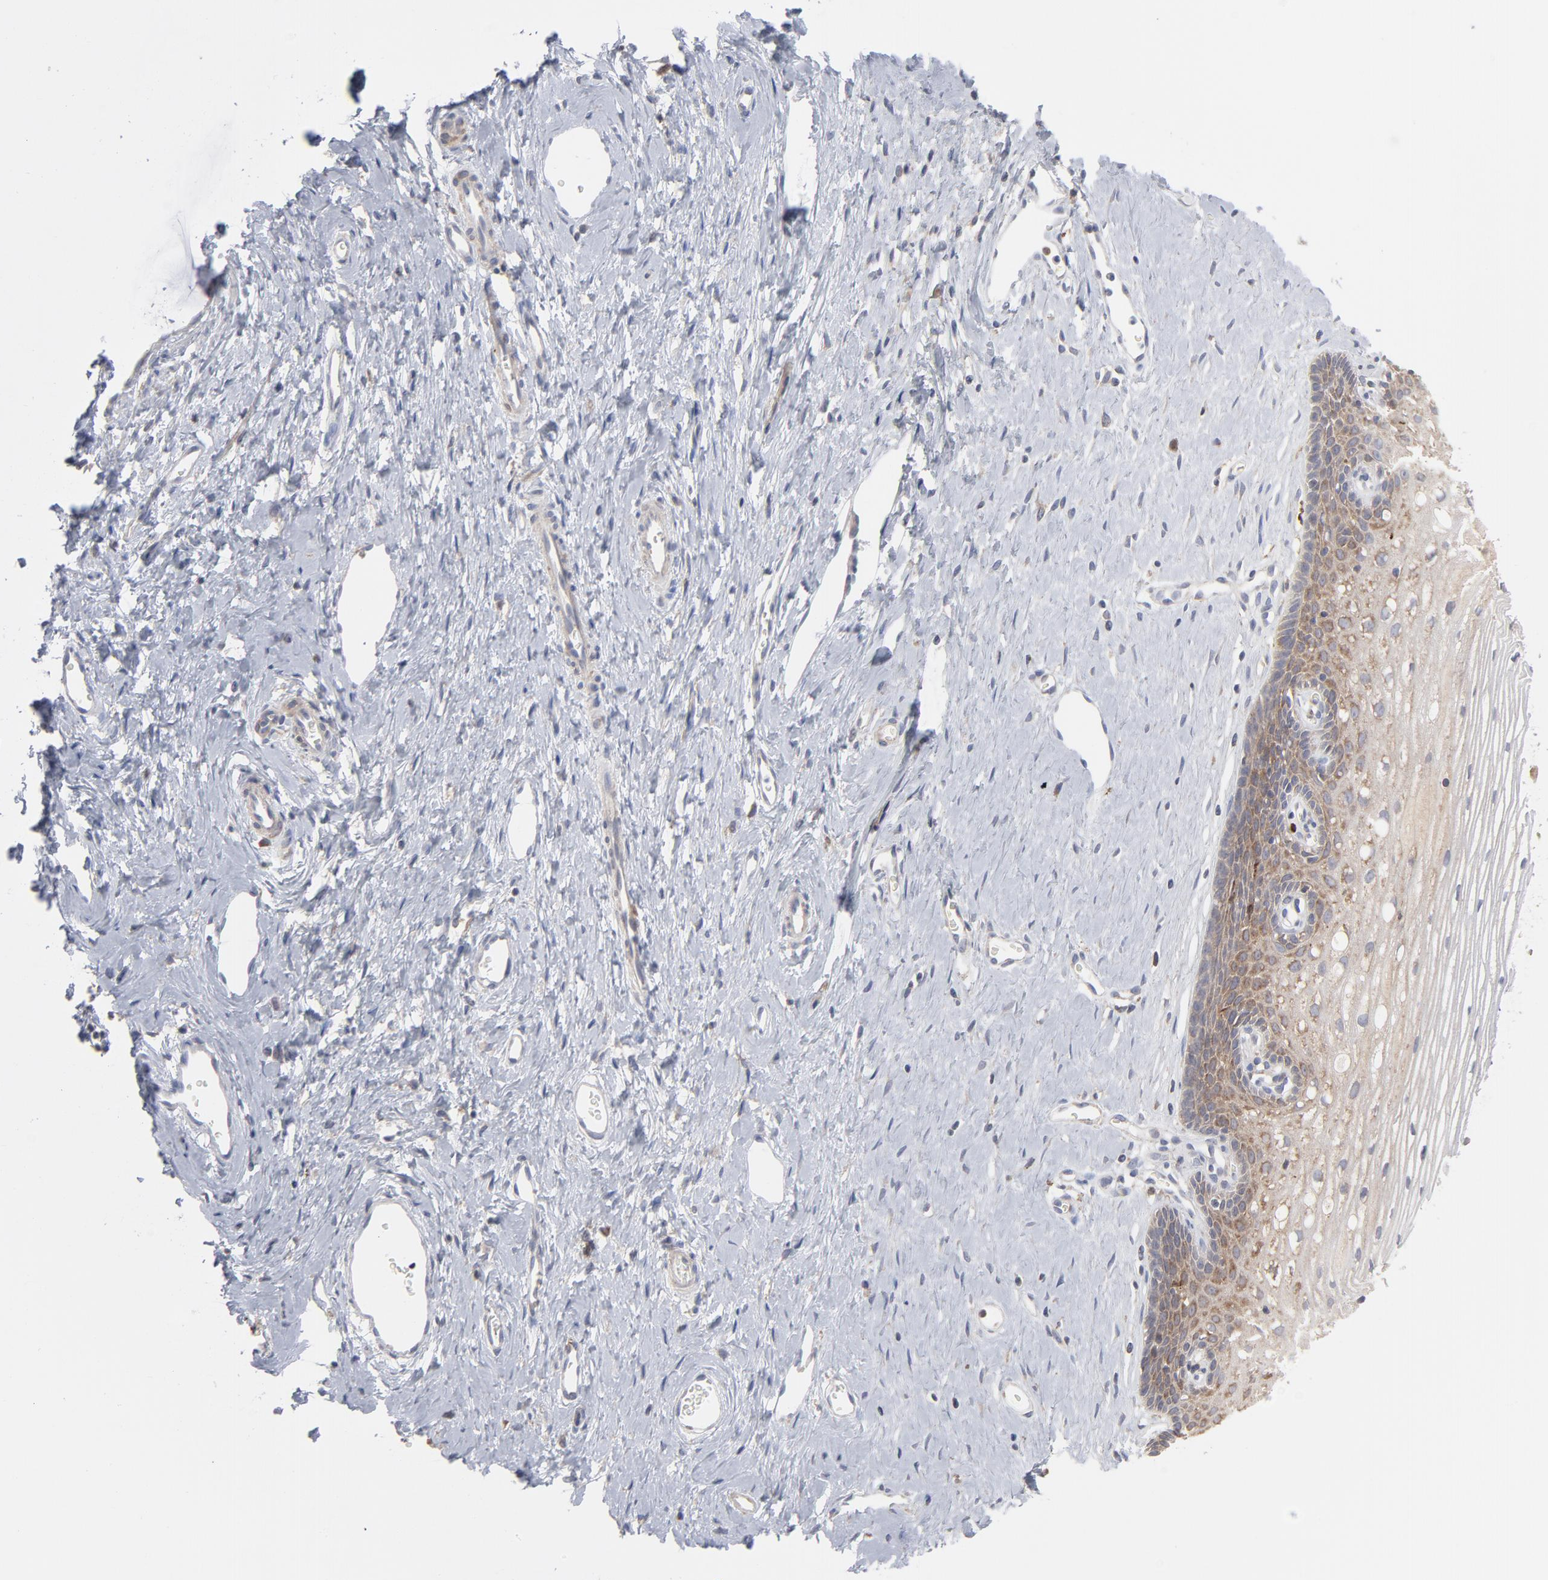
{"staining": {"intensity": "moderate", "quantity": ">75%", "location": "cytoplasmic/membranous"}, "tissue": "cervix", "cell_type": "Glandular cells", "image_type": "normal", "snomed": [{"axis": "morphology", "description": "Normal tissue, NOS"}, {"axis": "topography", "description": "Cervix"}], "caption": "DAB (3,3'-diaminobenzidine) immunohistochemical staining of benign human cervix reveals moderate cytoplasmic/membranous protein staining in about >75% of glandular cells. (IHC, brightfield microscopy, high magnification).", "gene": "PPFIBP2", "patient": {"sex": "female", "age": 40}}